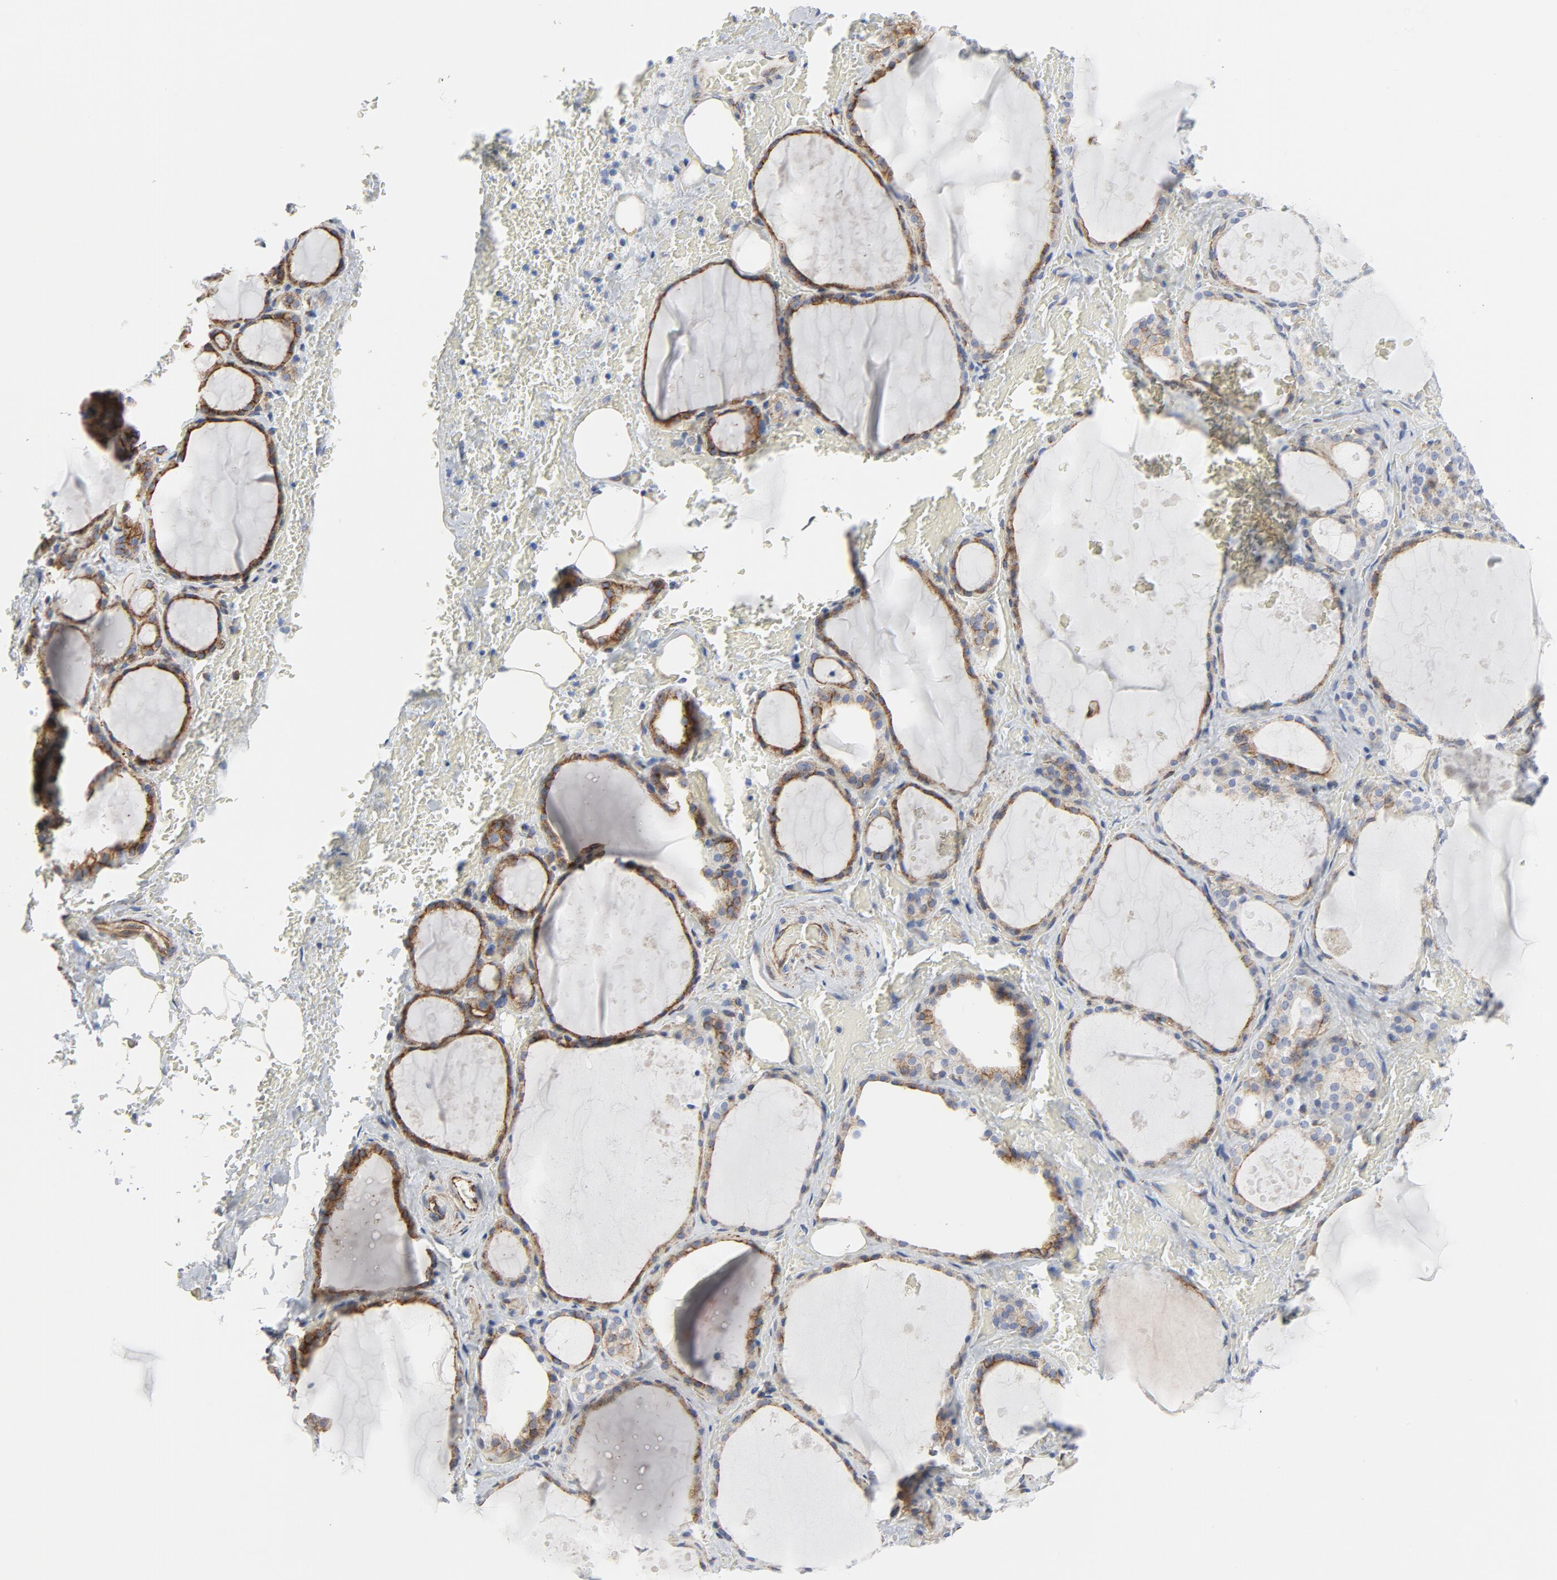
{"staining": {"intensity": "moderate", "quantity": "25%-75%", "location": "cytoplasmic/membranous"}, "tissue": "thyroid gland", "cell_type": "Glandular cells", "image_type": "normal", "snomed": [{"axis": "morphology", "description": "Normal tissue, NOS"}, {"axis": "topography", "description": "Thyroid gland"}], "caption": "About 25%-75% of glandular cells in unremarkable human thyroid gland exhibit moderate cytoplasmic/membranous protein expression as visualized by brown immunohistochemical staining.", "gene": "TUBB1", "patient": {"sex": "male", "age": 61}}